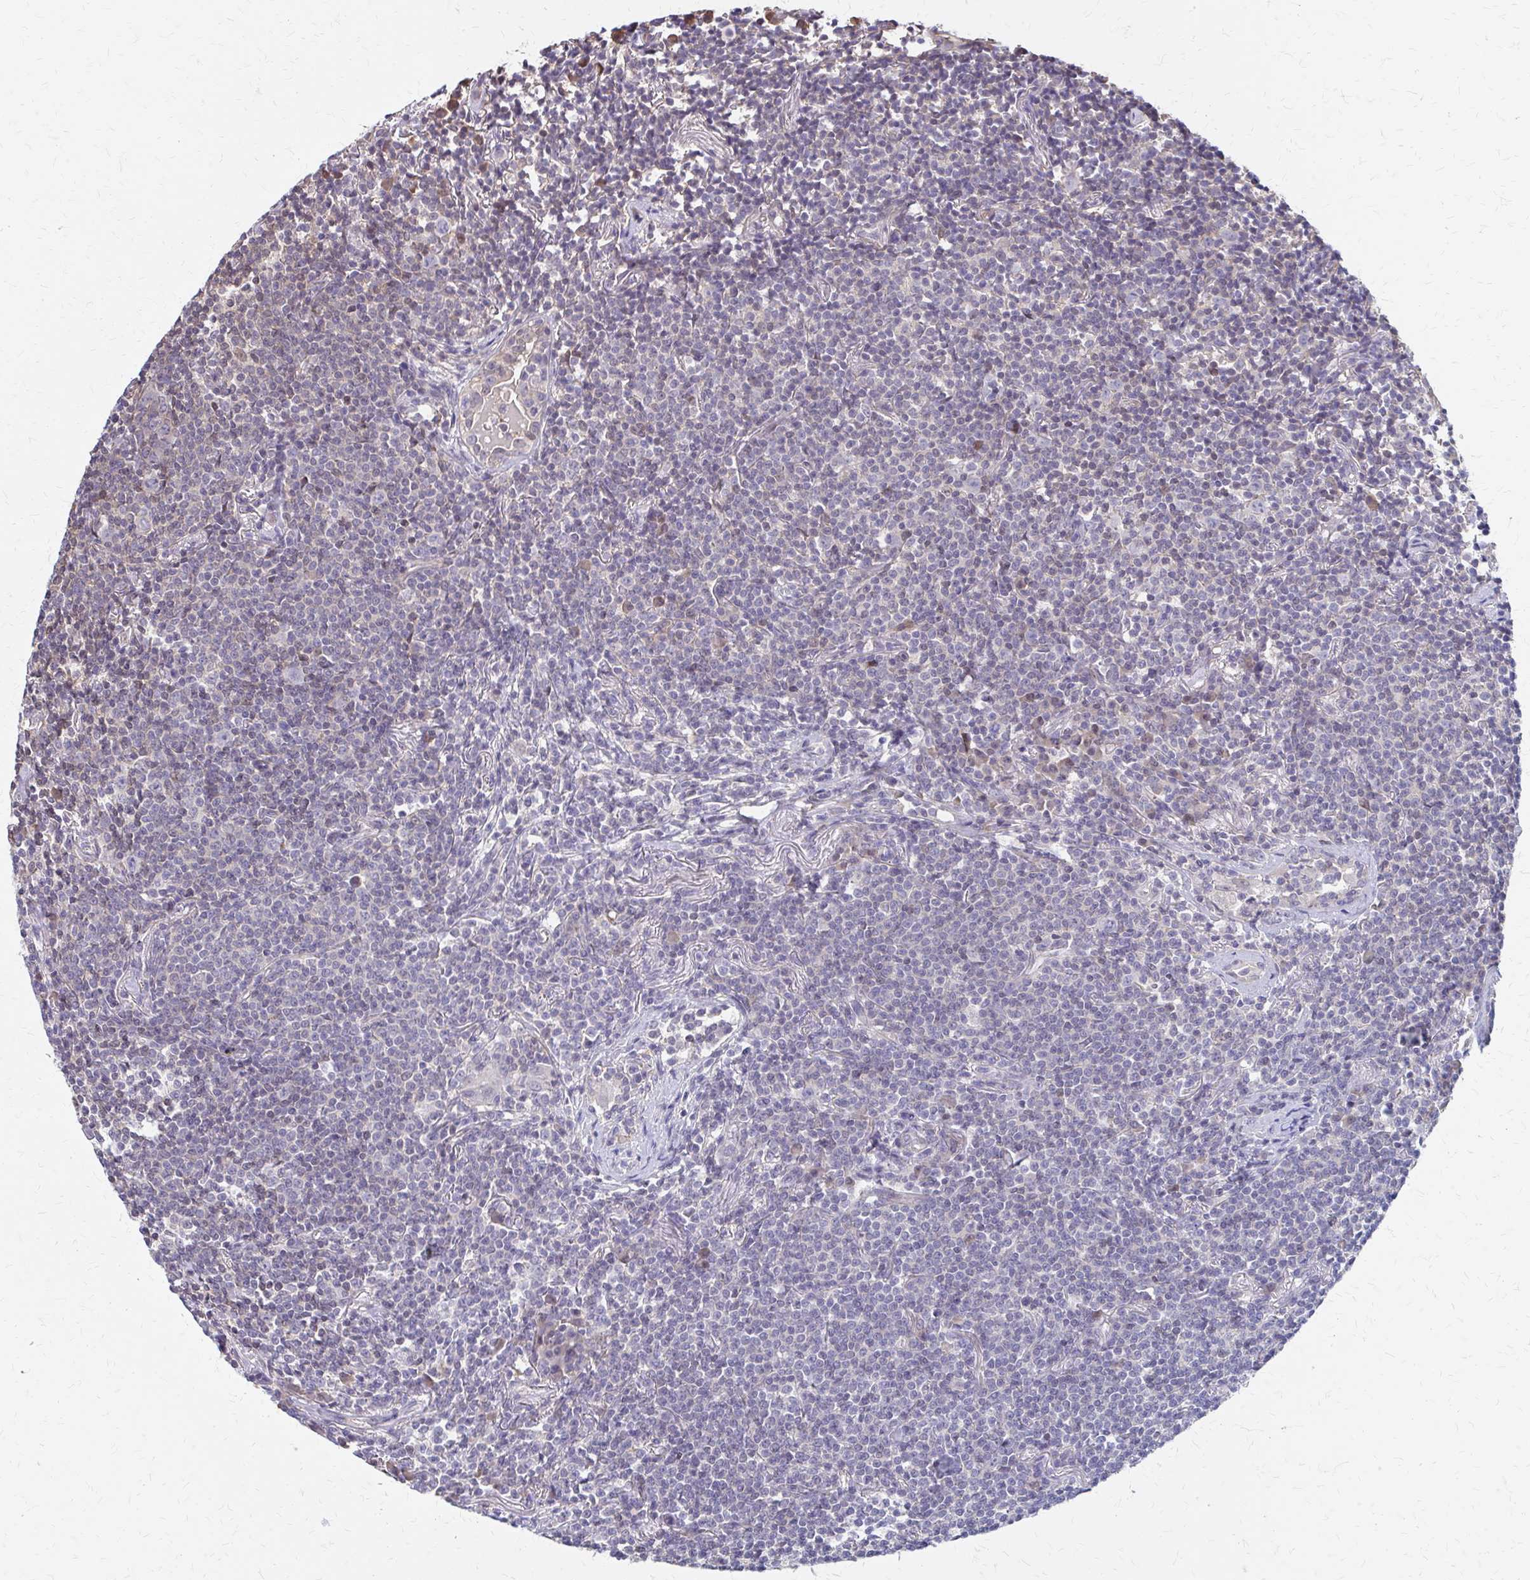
{"staining": {"intensity": "negative", "quantity": "none", "location": "none"}, "tissue": "lymphoma", "cell_type": "Tumor cells", "image_type": "cancer", "snomed": [{"axis": "morphology", "description": "Malignant lymphoma, non-Hodgkin's type, Low grade"}, {"axis": "topography", "description": "Lung"}], "caption": "Immunohistochemistry photomicrograph of neoplastic tissue: human low-grade malignant lymphoma, non-Hodgkin's type stained with DAB (3,3'-diaminobenzidine) reveals no significant protein positivity in tumor cells.", "gene": "IFI44L", "patient": {"sex": "female", "age": 71}}